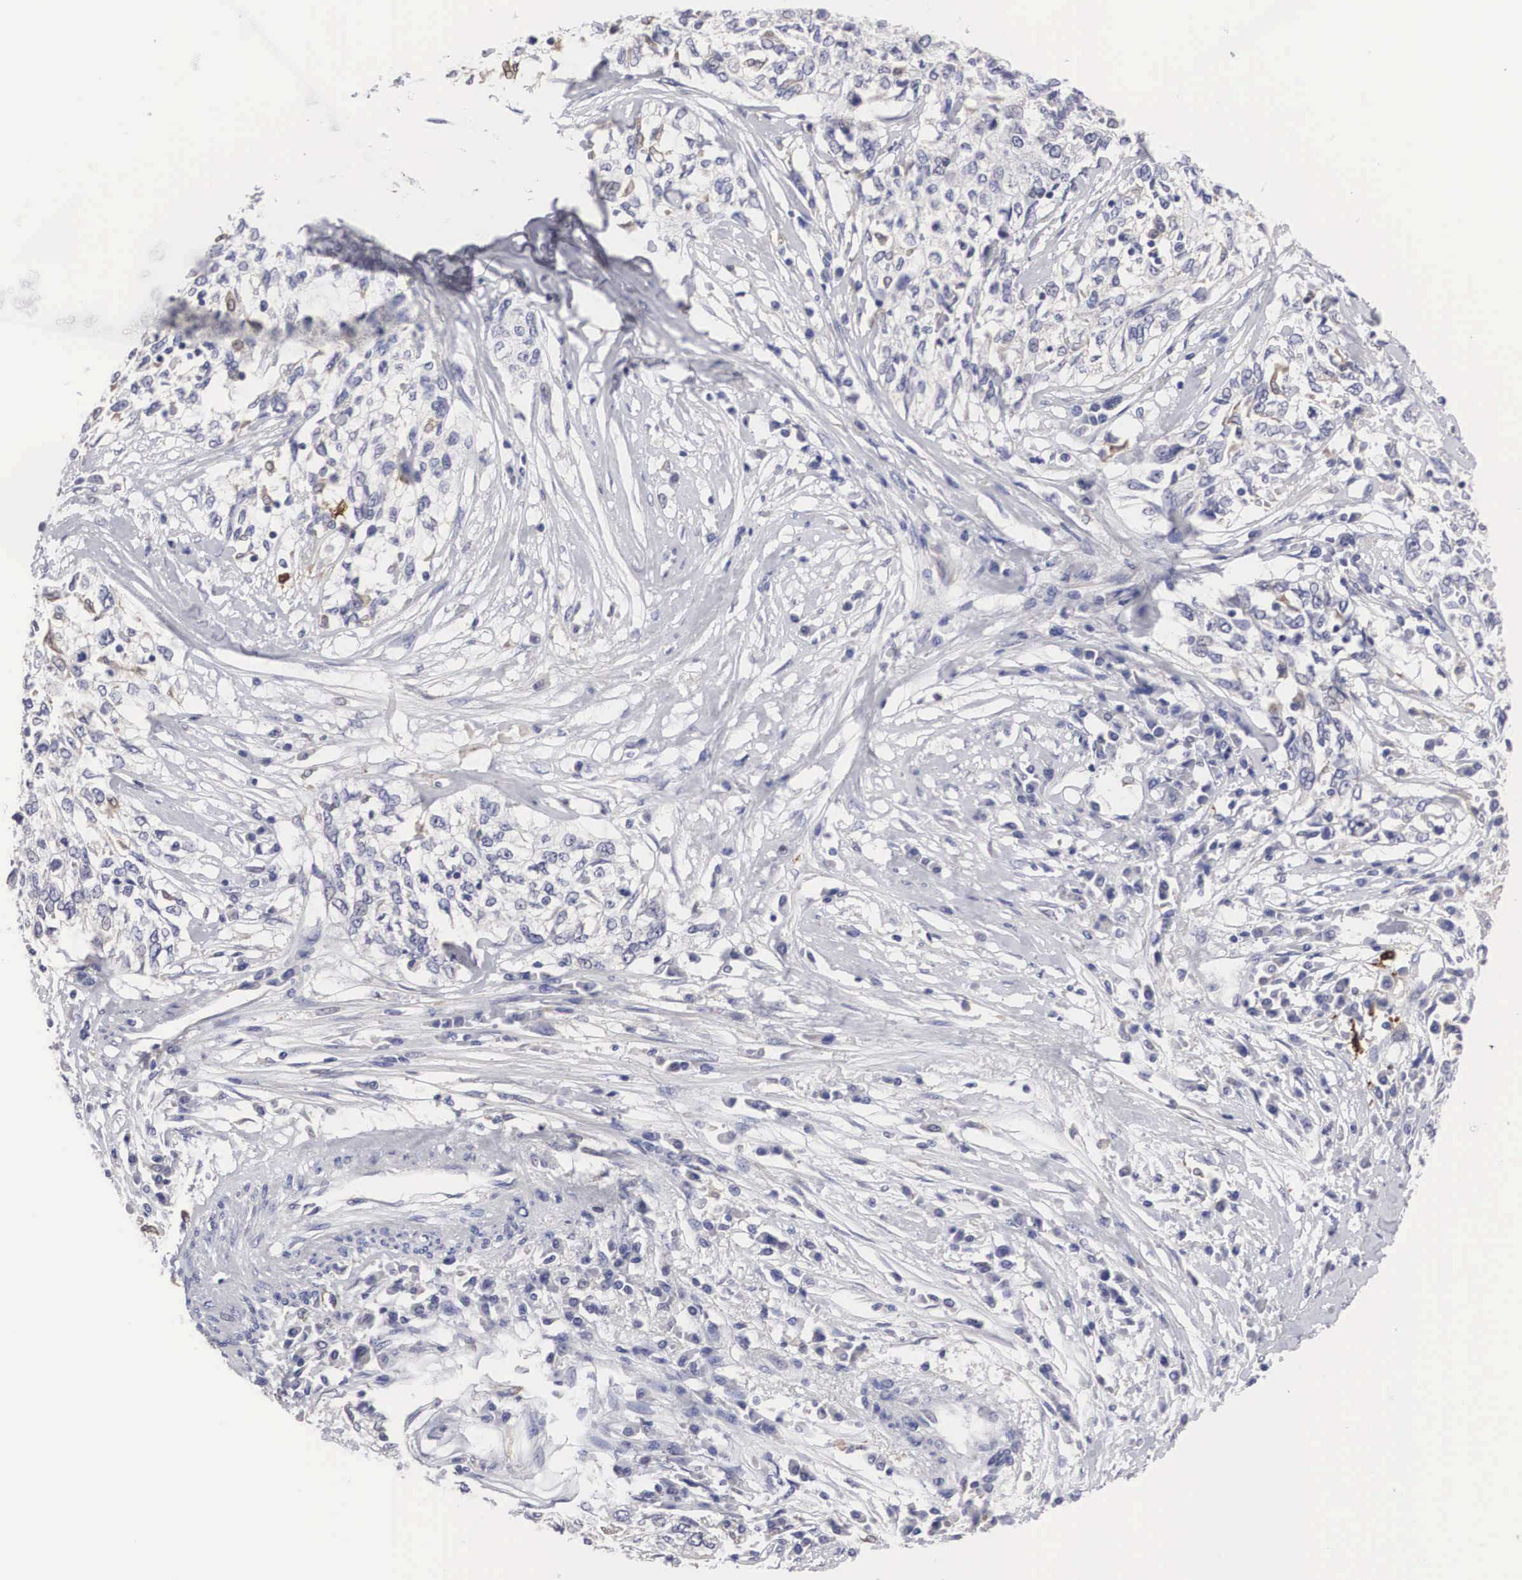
{"staining": {"intensity": "negative", "quantity": "none", "location": "none"}, "tissue": "cervical cancer", "cell_type": "Tumor cells", "image_type": "cancer", "snomed": [{"axis": "morphology", "description": "Squamous cell carcinoma, NOS"}, {"axis": "topography", "description": "Cervix"}], "caption": "DAB (3,3'-diaminobenzidine) immunohistochemical staining of cervical cancer reveals no significant positivity in tumor cells.", "gene": "HMOX1", "patient": {"sex": "female", "age": 57}}